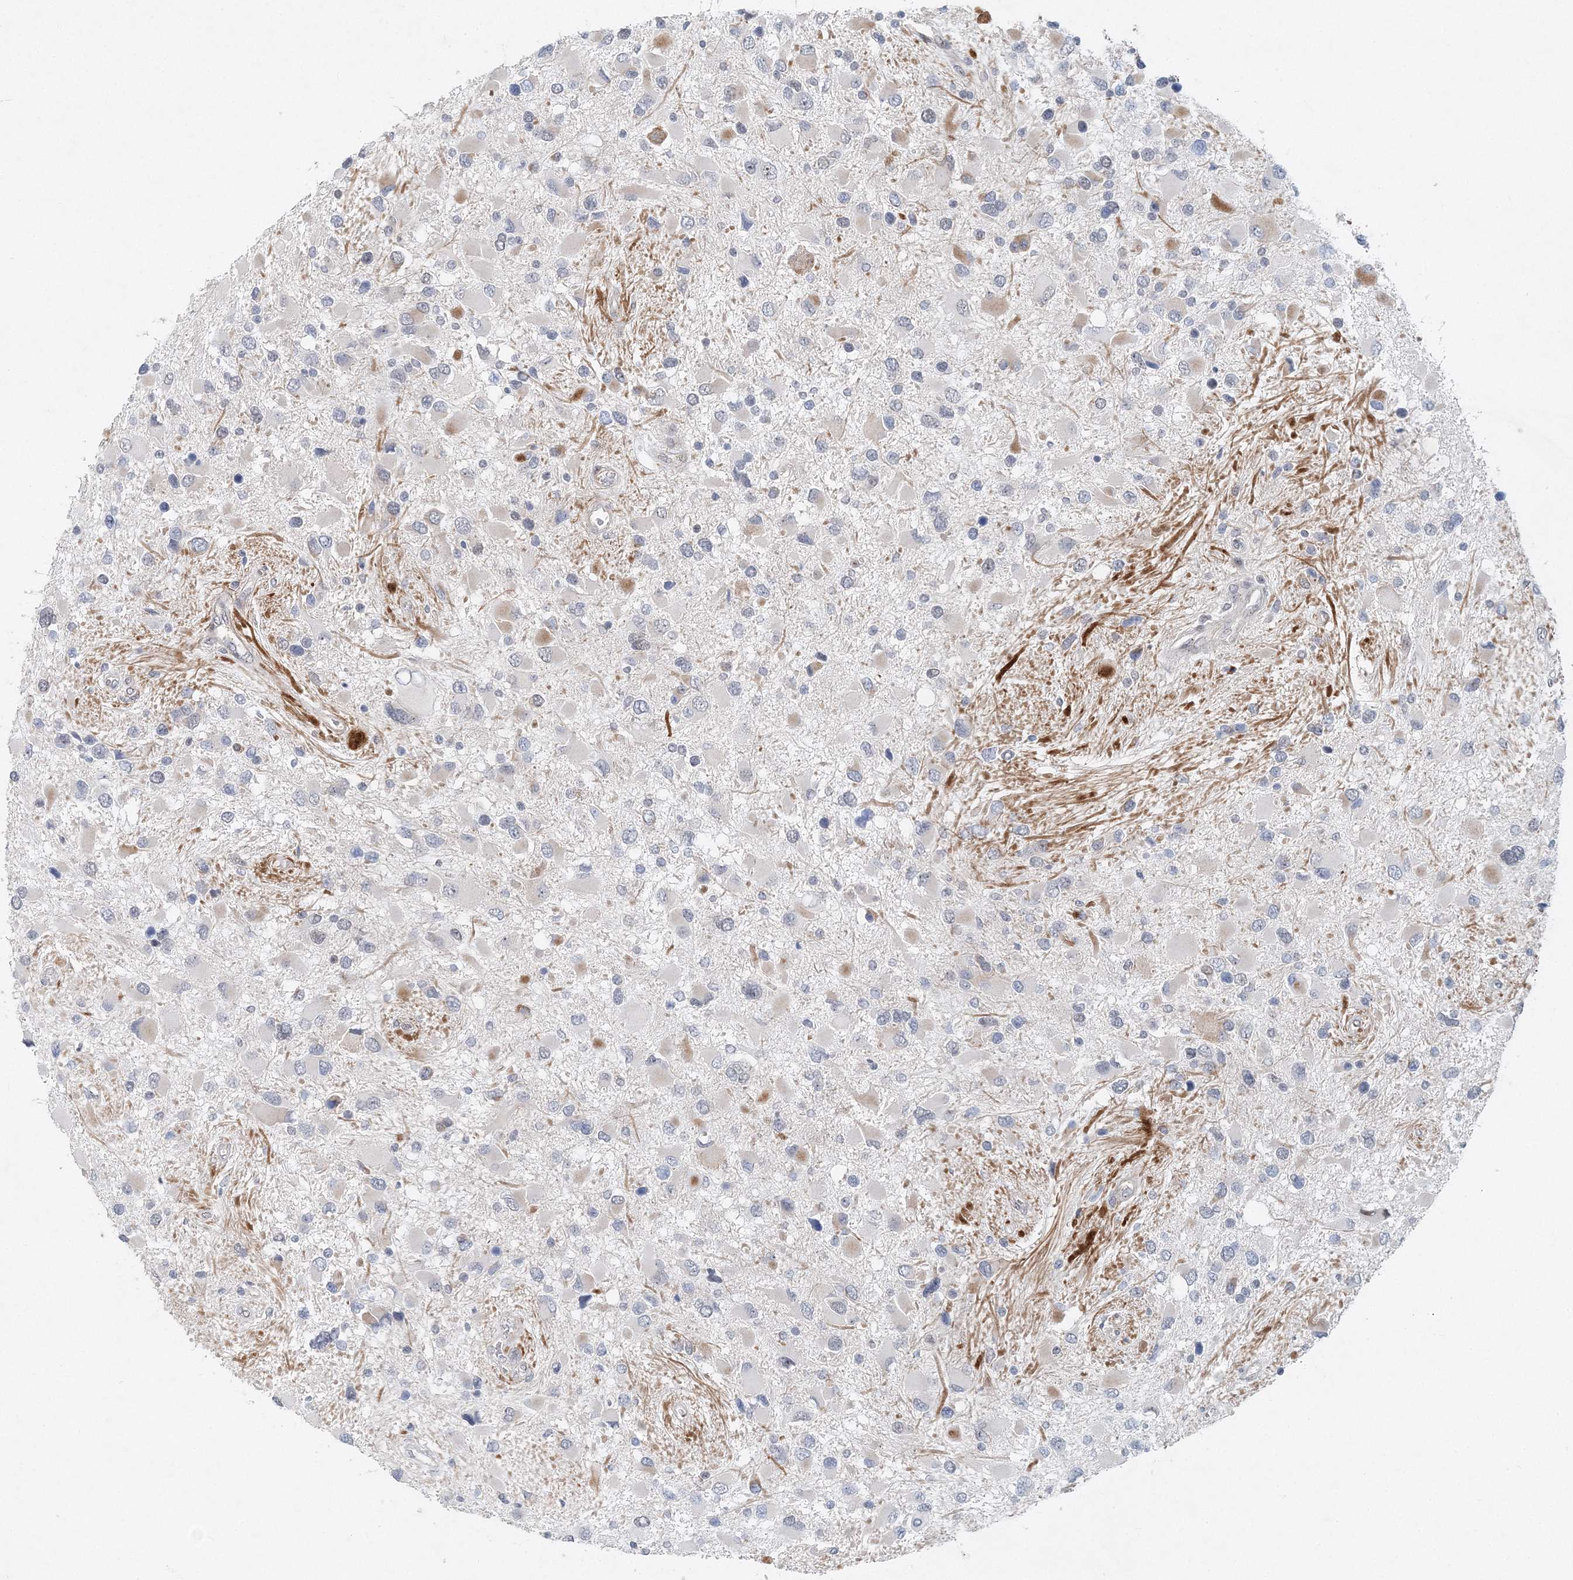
{"staining": {"intensity": "moderate", "quantity": "<25%", "location": "cytoplasmic/membranous"}, "tissue": "glioma", "cell_type": "Tumor cells", "image_type": "cancer", "snomed": [{"axis": "morphology", "description": "Glioma, malignant, High grade"}, {"axis": "topography", "description": "Brain"}], "caption": "About <25% of tumor cells in human glioma reveal moderate cytoplasmic/membranous protein expression as visualized by brown immunohistochemical staining.", "gene": "UIMC1", "patient": {"sex": "male", "age": 53}}